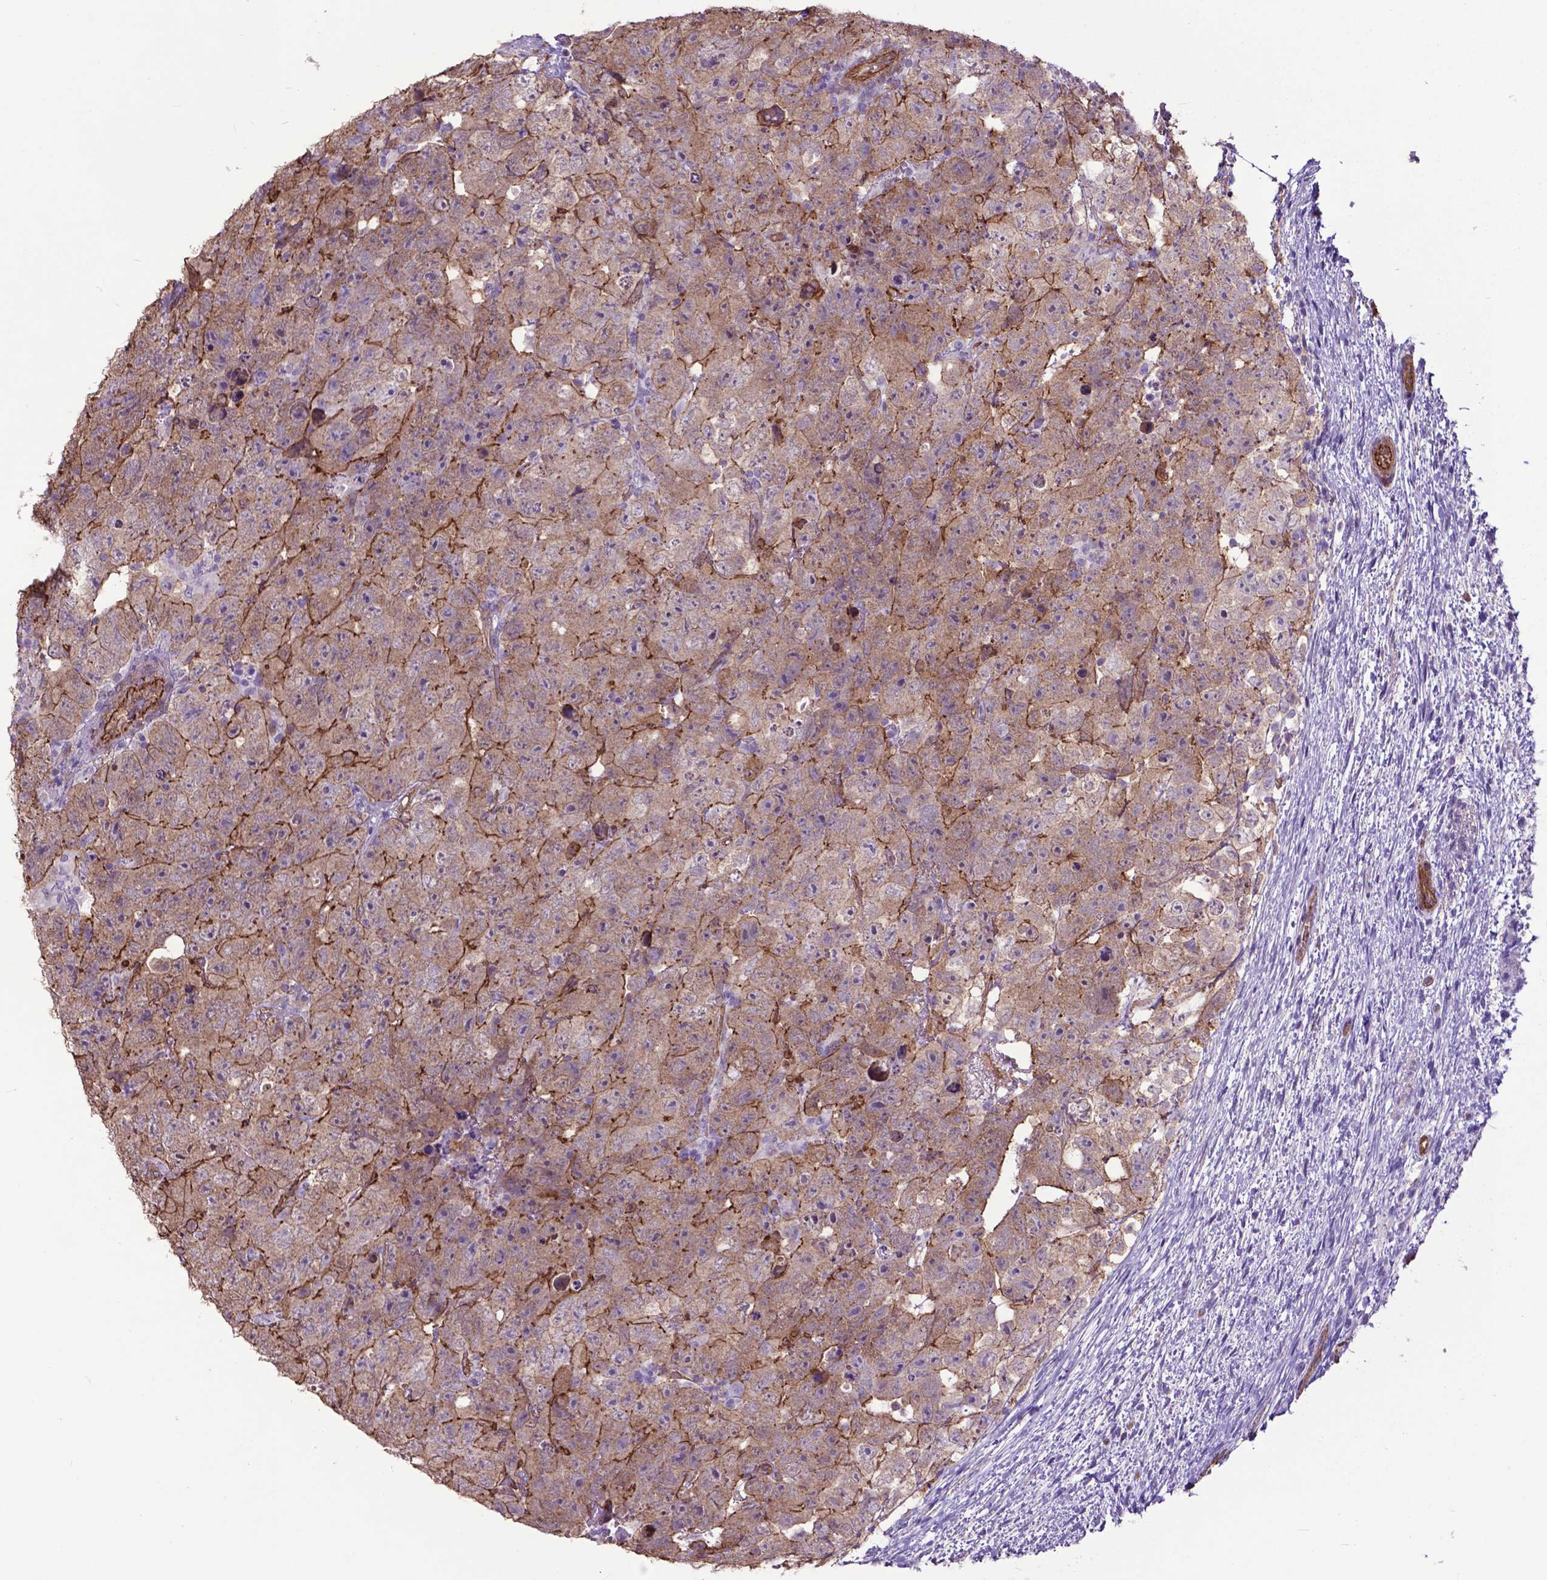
{"staining": {"intensity": "moderate", "quantity": "25%-75%", "location": "cytoplasmic/membranous"}, "tissue": "testis cancer", "cell_type": "Tumor cells", "image_type": "cancer", "snomed": [{"axis": "morphology", "description": "Carcinoma, Embryonal, NOS"}, {"axis": "topography", "description": "Testis"}], "caption": "Immunohistochemical staining of testis cancer demonstrates medium levels of moderate cytoplasmic/membranous expression in about 25%-75% of tumor cells.", "gene": "PDLIM1", "patient": {"sex": "male", "age": 24}}